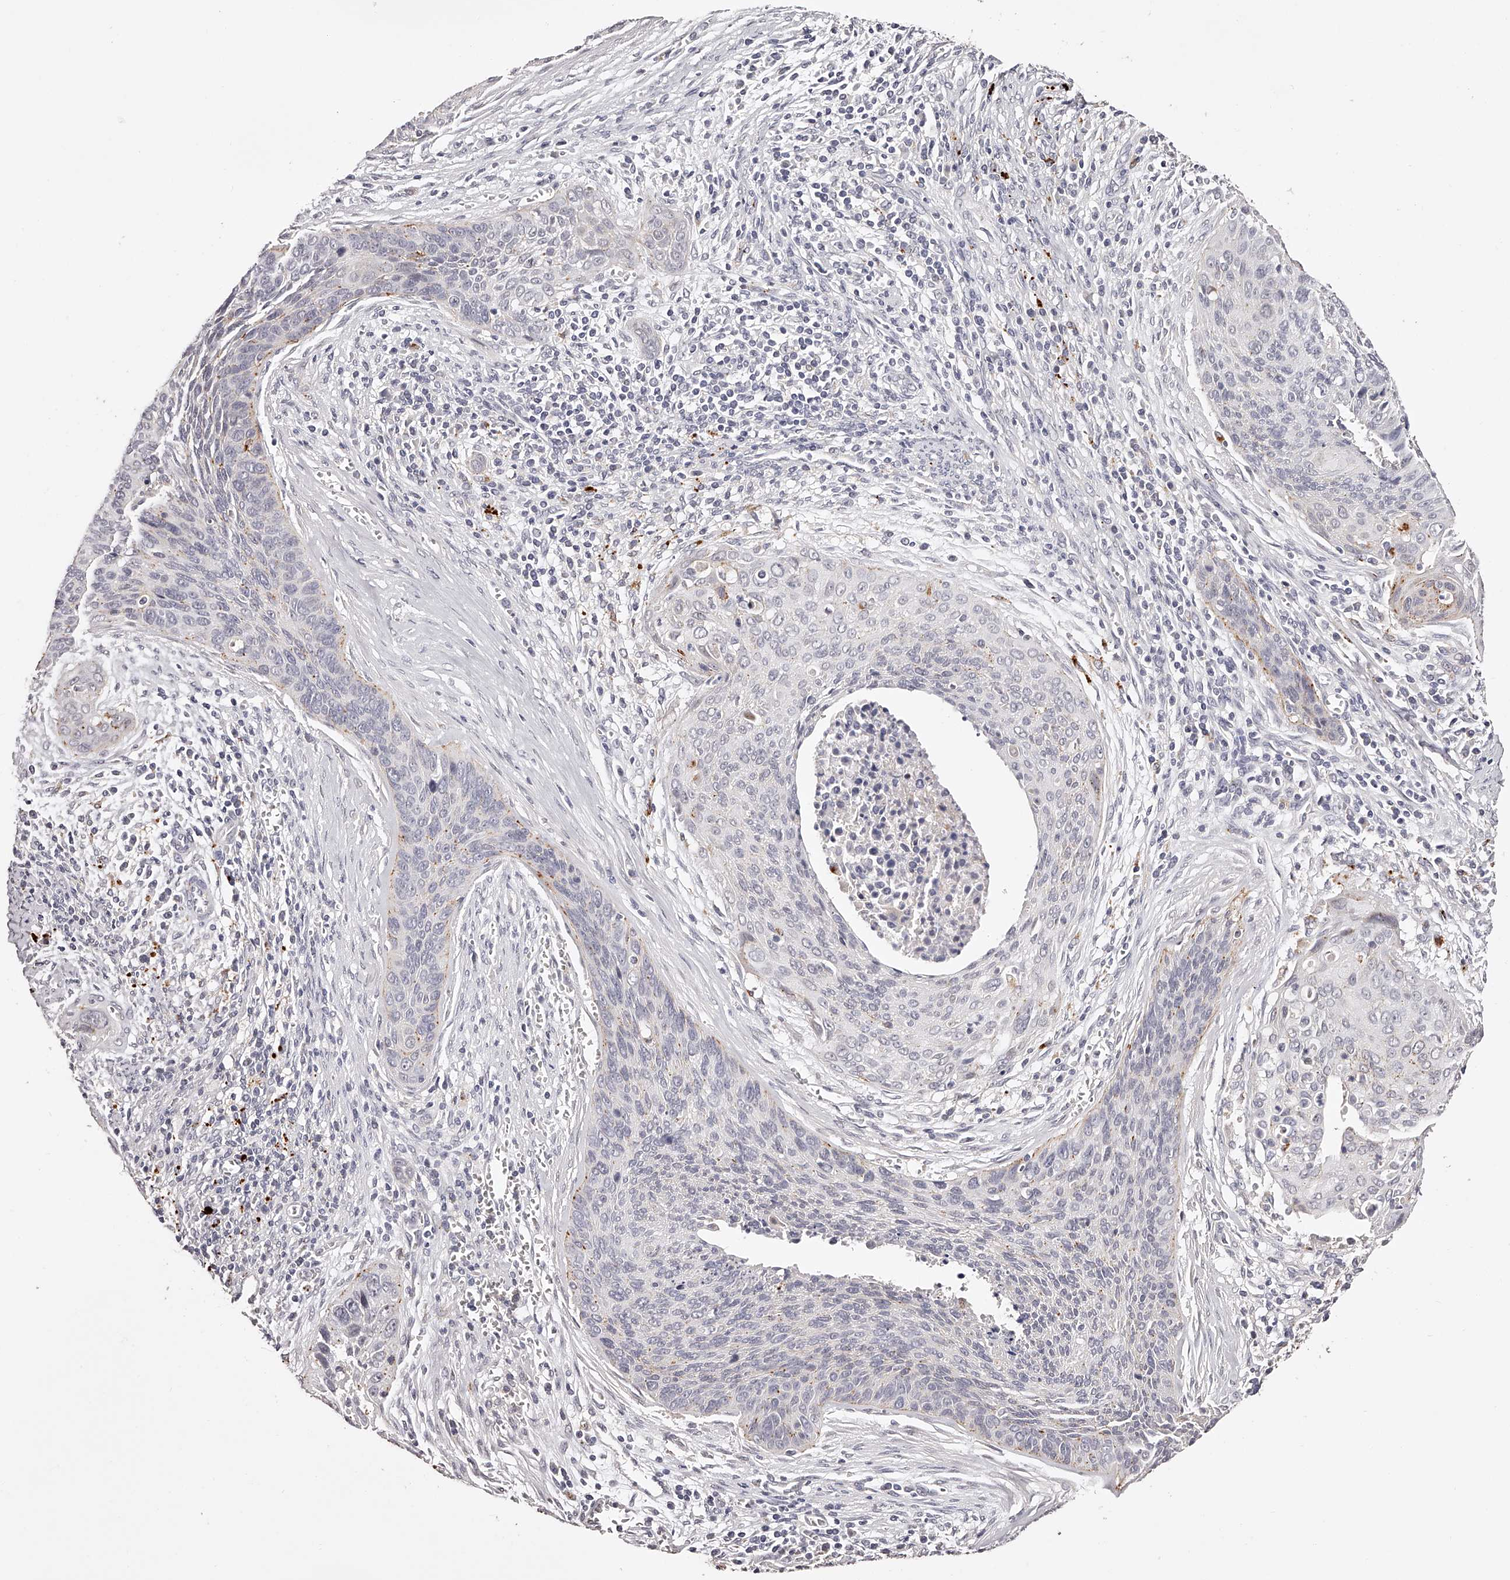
{"staining": {"intensity": "negative", "quantity": "none", "location": "none"}, "tissue": "cervical cancer", "cell_type": "Tumor cells", "image_type": "cancer", "snomed": [{"axis": "morphology", "description": "Squamous cell carcinoma, NOS"}, {"axis": "topography", "description": "Cervix"}], "caption": "IHC histopathology image of neoplastic tissue: cervical cancer stained with DAB (3,3'-diaminobenzidine) demonstrates no significant protein expression in tumor cells.", "gene": "SLC35D3", "patient": {"sex": "female", "age": 55}}